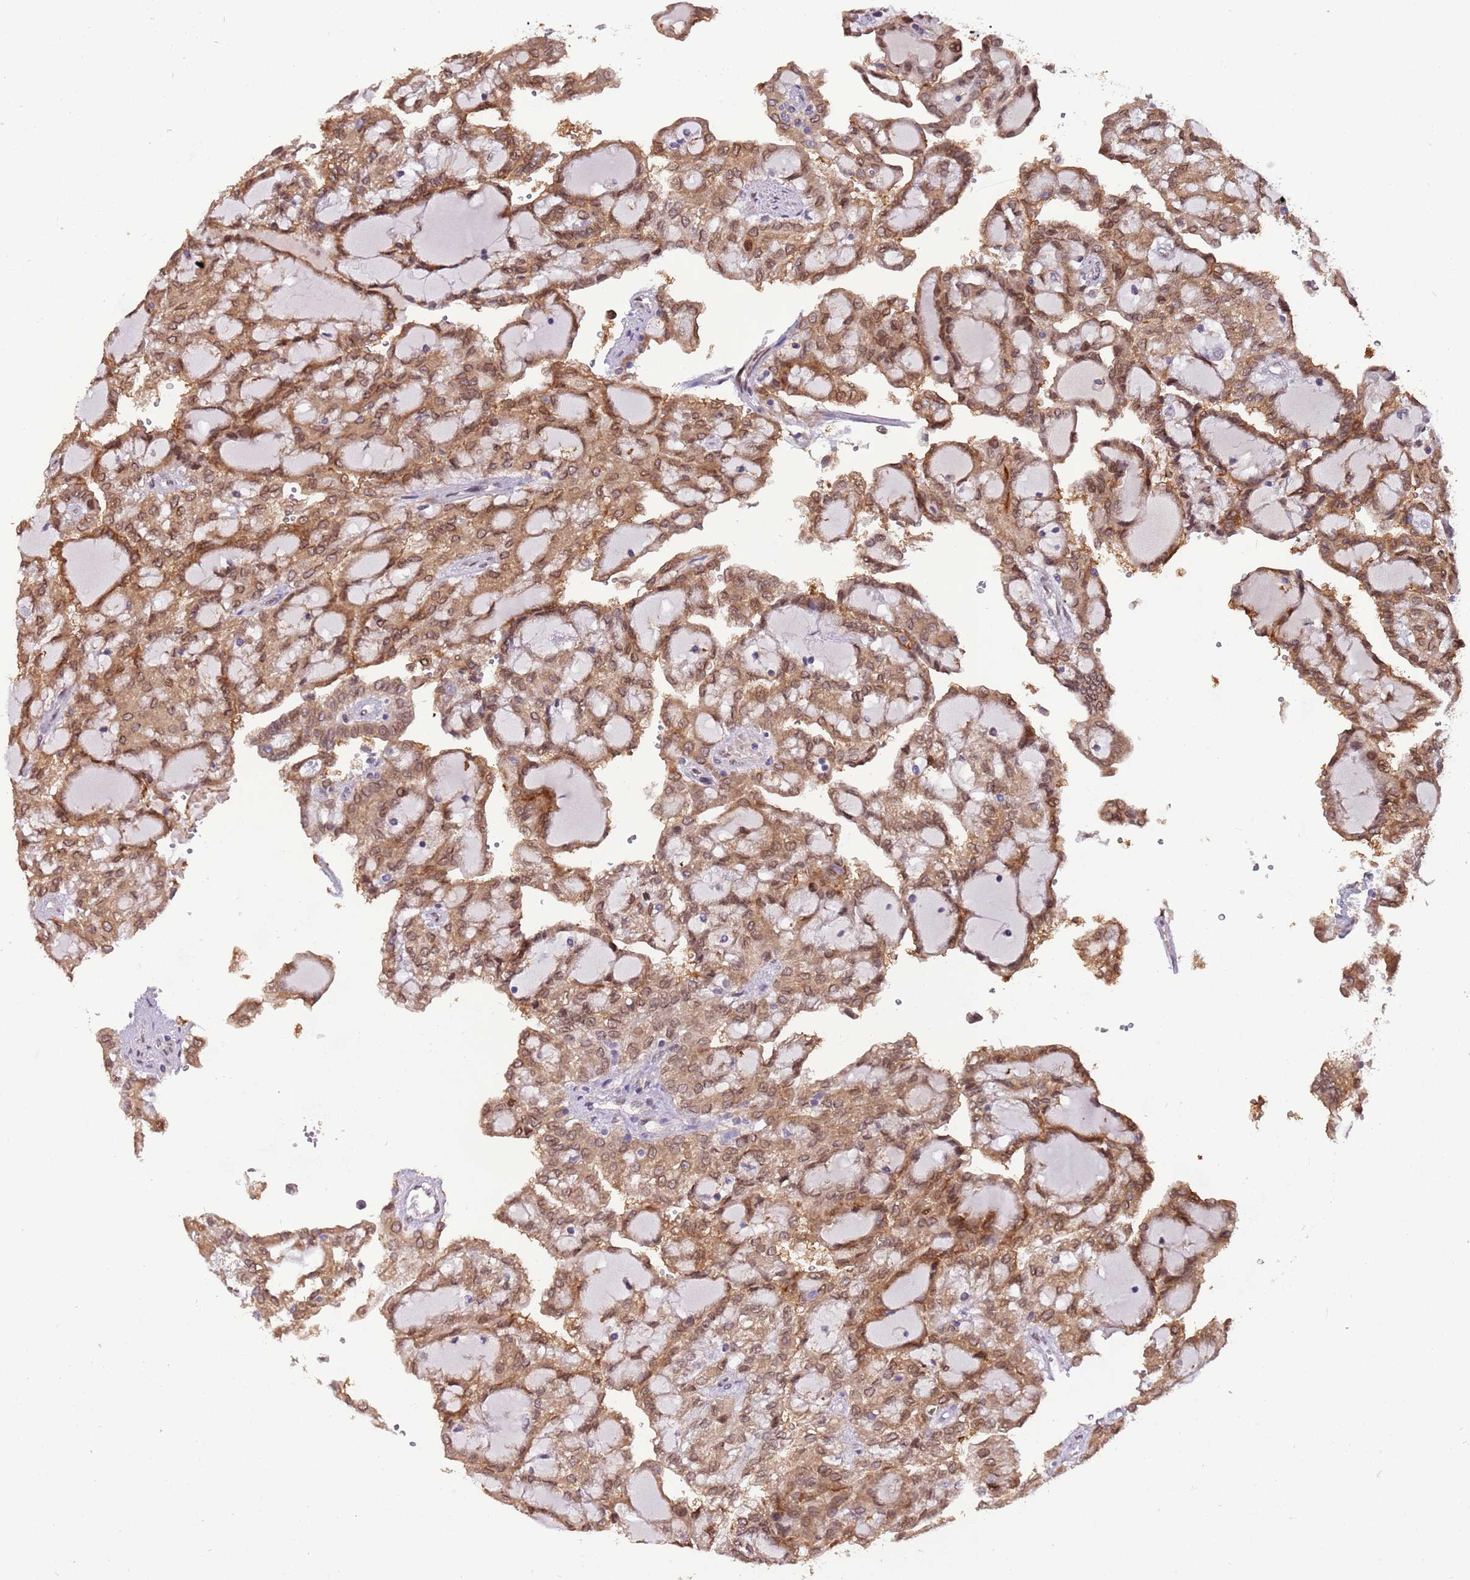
{"staining": {"intensity": "moderate", "quantity": ">75%", "location": "cytoplasmic/membranous,nuclear"}, "tissue": "renal cancer", "cell_type": "Tumor cells", "image_type": "cancer", "snomed": [{"axis": "morphology", "description": "Adenocarcinoma, NOS"}, {"axis": "topography", "description": "Kidney"}], "caption": "Immunohistochemical staining of renal adenocarcinoma reveals moderate cytoplasmic/membranous and nuclear protein expression in approximately >75% of tumor cells.", "gene": "ZNF665", "patient": {"sex": "male", "age": 63}}